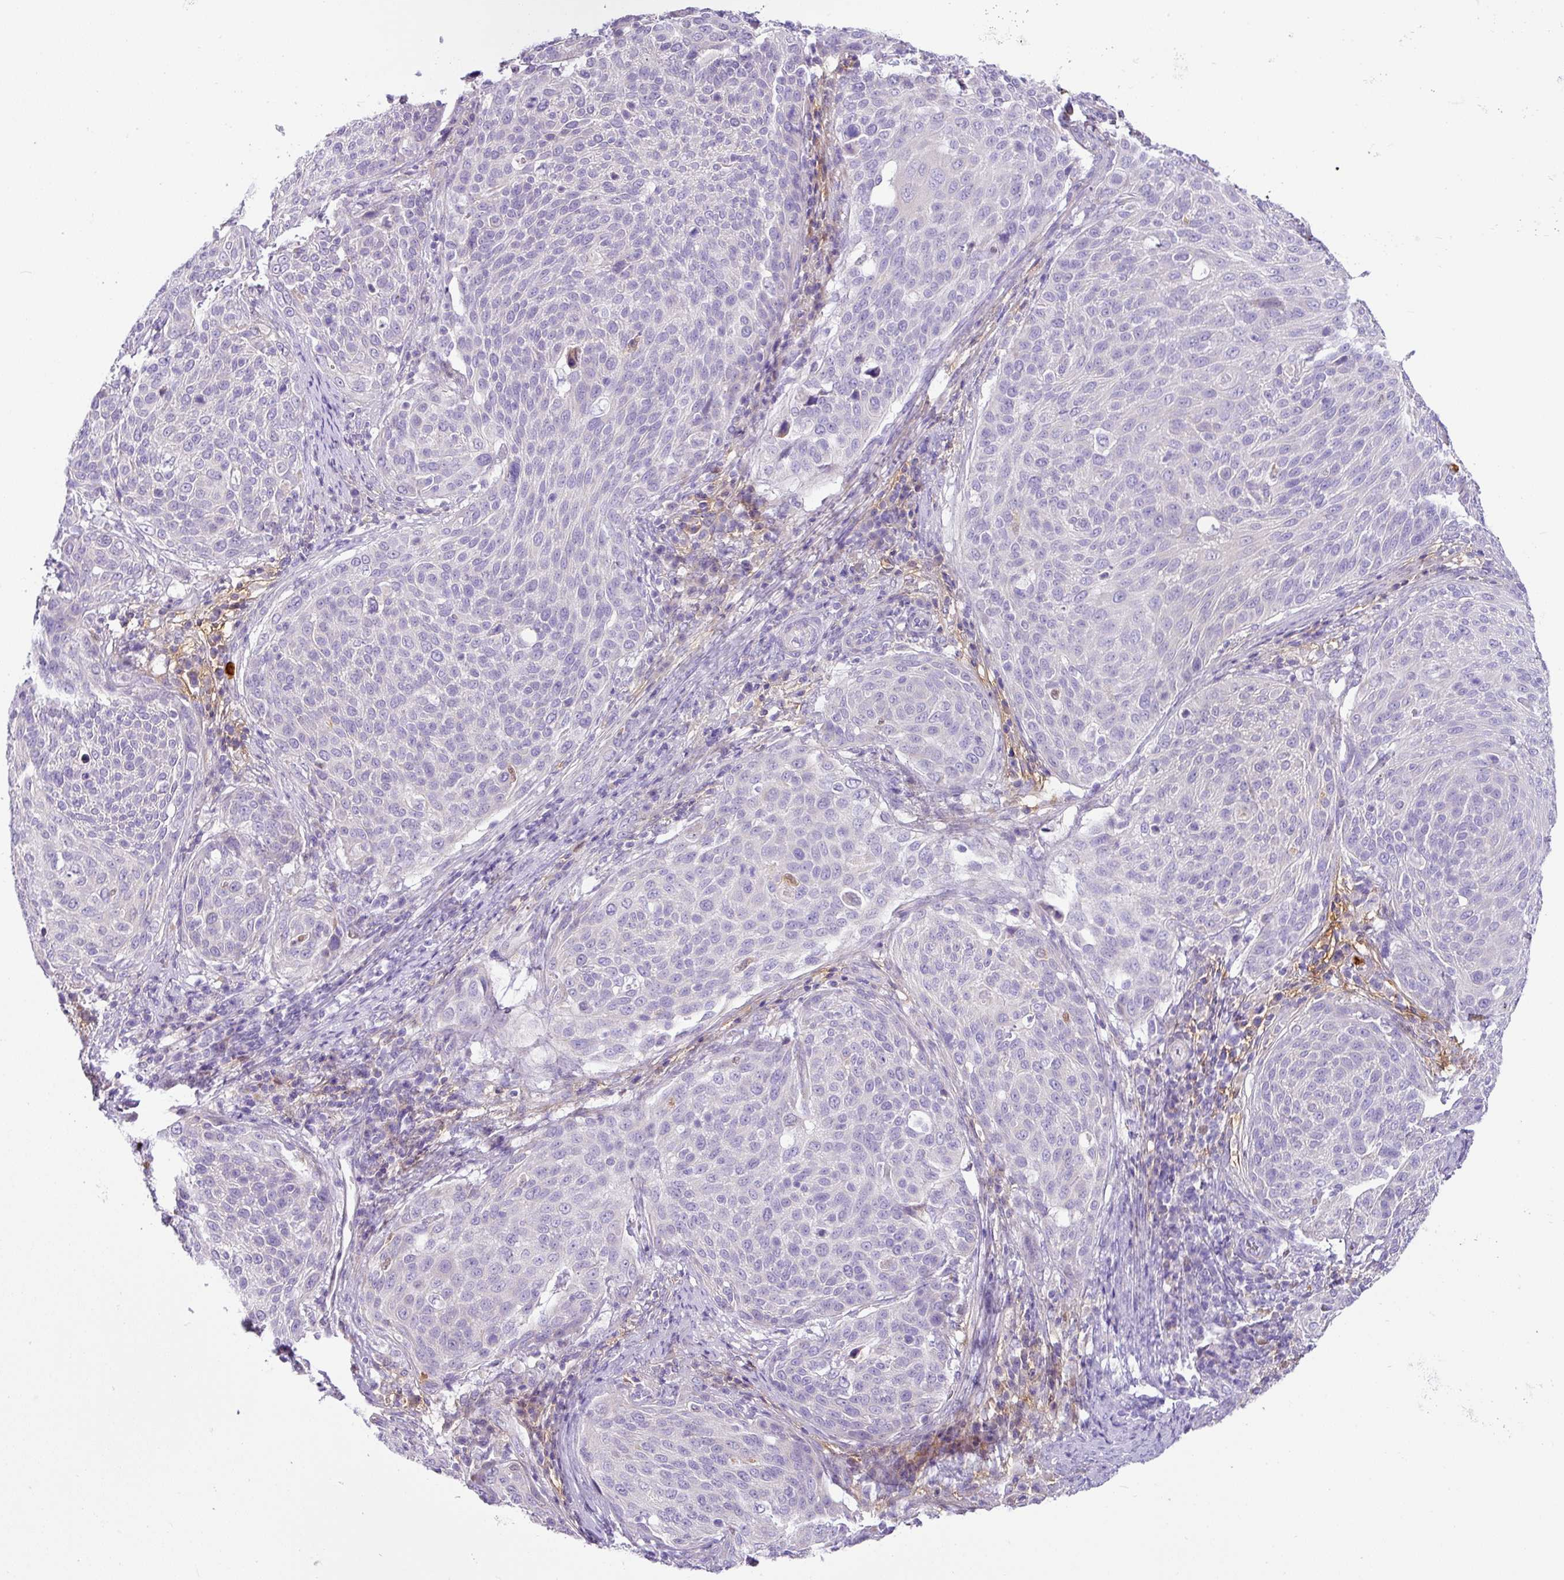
{"staining": {"intensity": "negative", "quantity": "none", "location": "none"}, "tissue": "cervical cancer", "cell_type": "Tumor cells", "image_type": "cancer", "snomed": [{"axis": "morphology", "description": "Squamous cell carcinoma, NOS"}, {"axis": "topography", "description": "Cervix"}], "caption": "Immunohistochemistry (IHC) of human cervical squamous cell carcinoma exhibits no positivity in tumor cells.", "gene": "SH2D3C", "patient": {"sex": "female", "age": 31}}